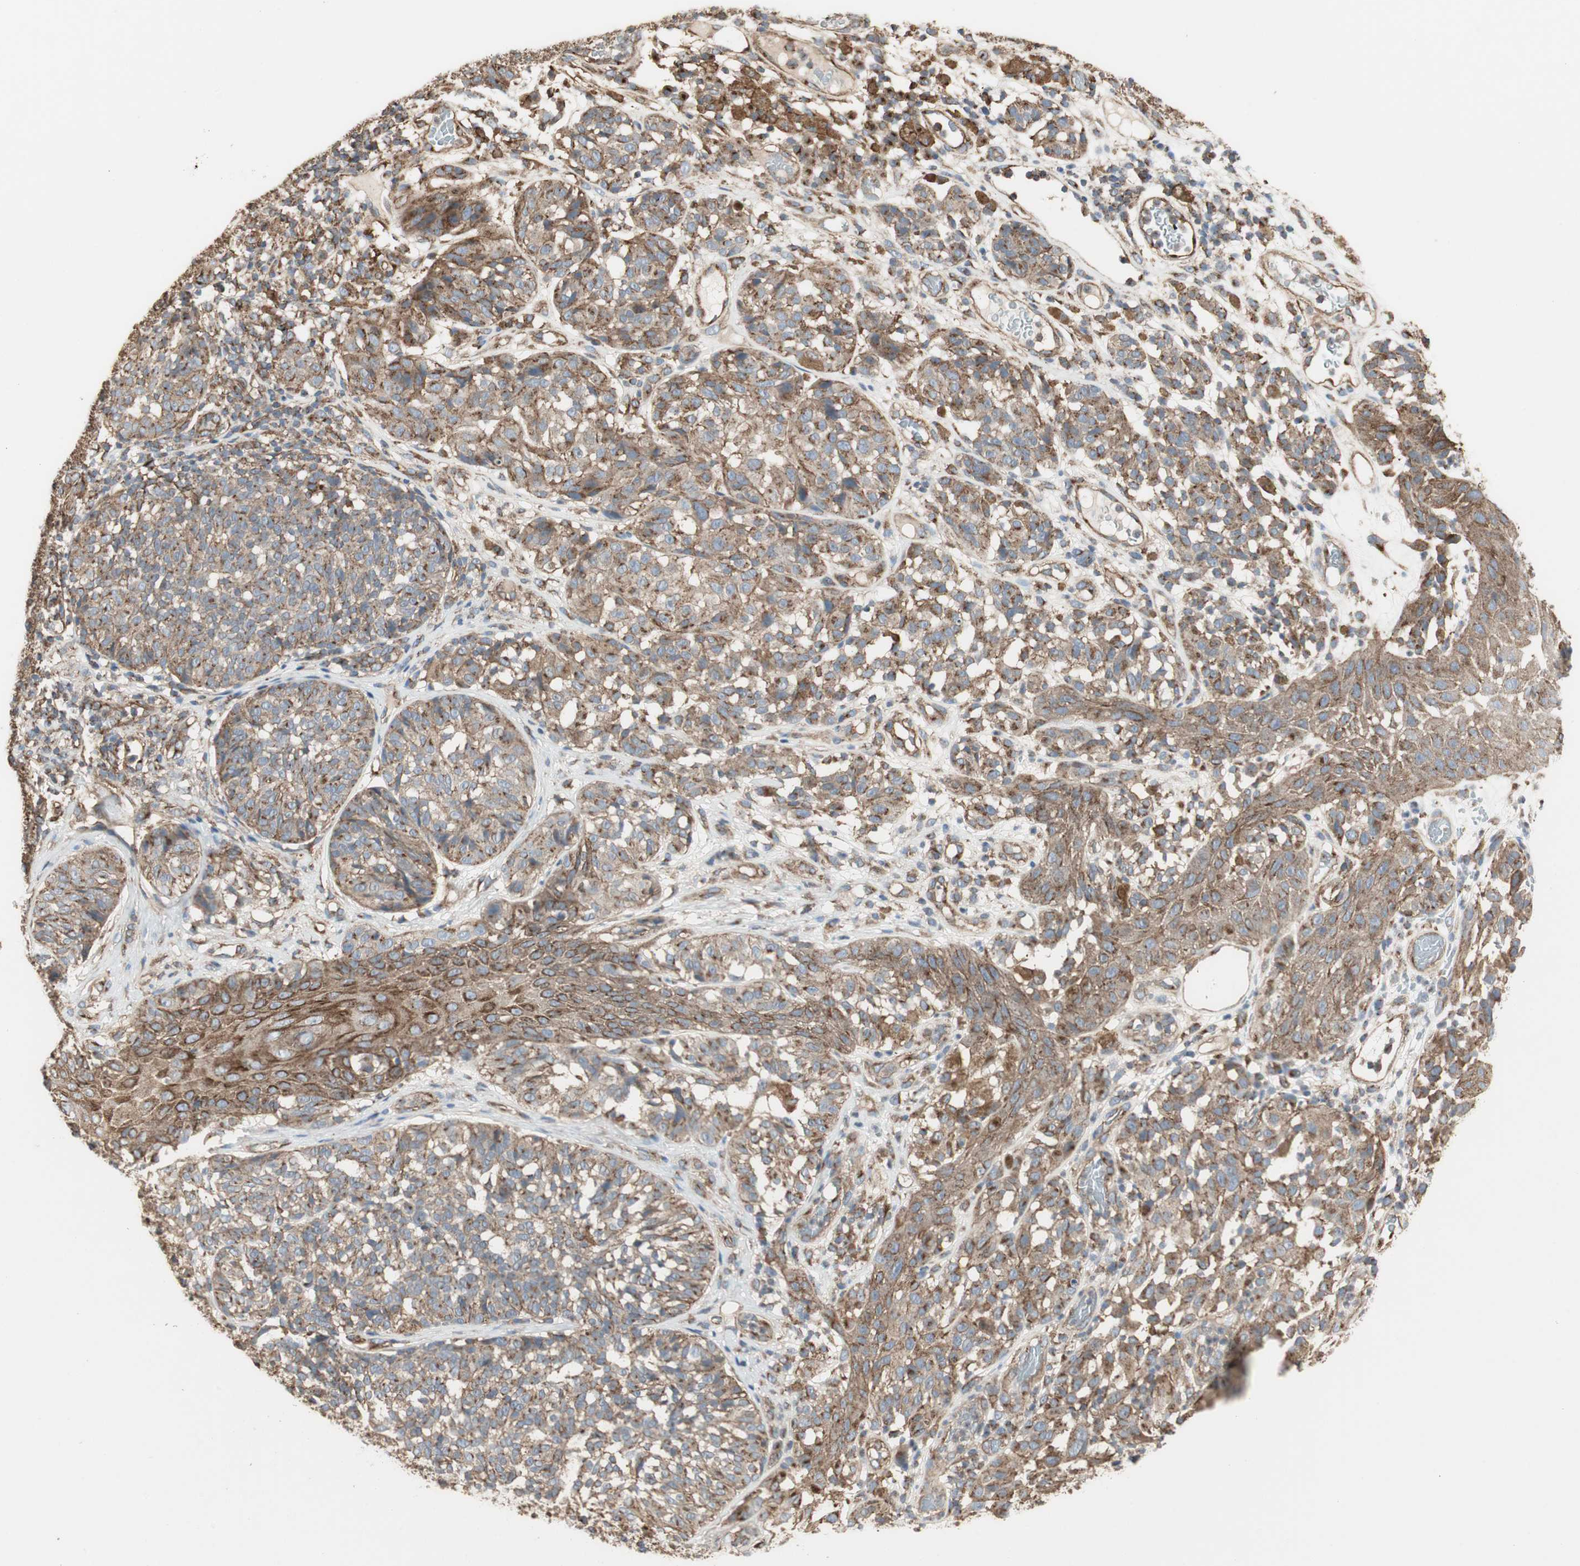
{"staining": {"intensity": "strong", "quantity": ">75%", "location": "cytoplasmic/membranous"}, "tissue": "melanoma", "cell_type": "Tumor cells", "image_type": "cancer", "snomed": [{"axis": "morphology", "description": "Malignant melanoma, NOS"}, {"axis": "topography", "description": "Skin"}], "caption": "DAB (3,3'-diaminobenzidine) immunohistochemical staining of melanoma shows strong cytoplasmic/membranous protein positivity in about >75% of tumor cells.", "gene": "H6PD", "patient": {"sex": "female", "age": 46}}